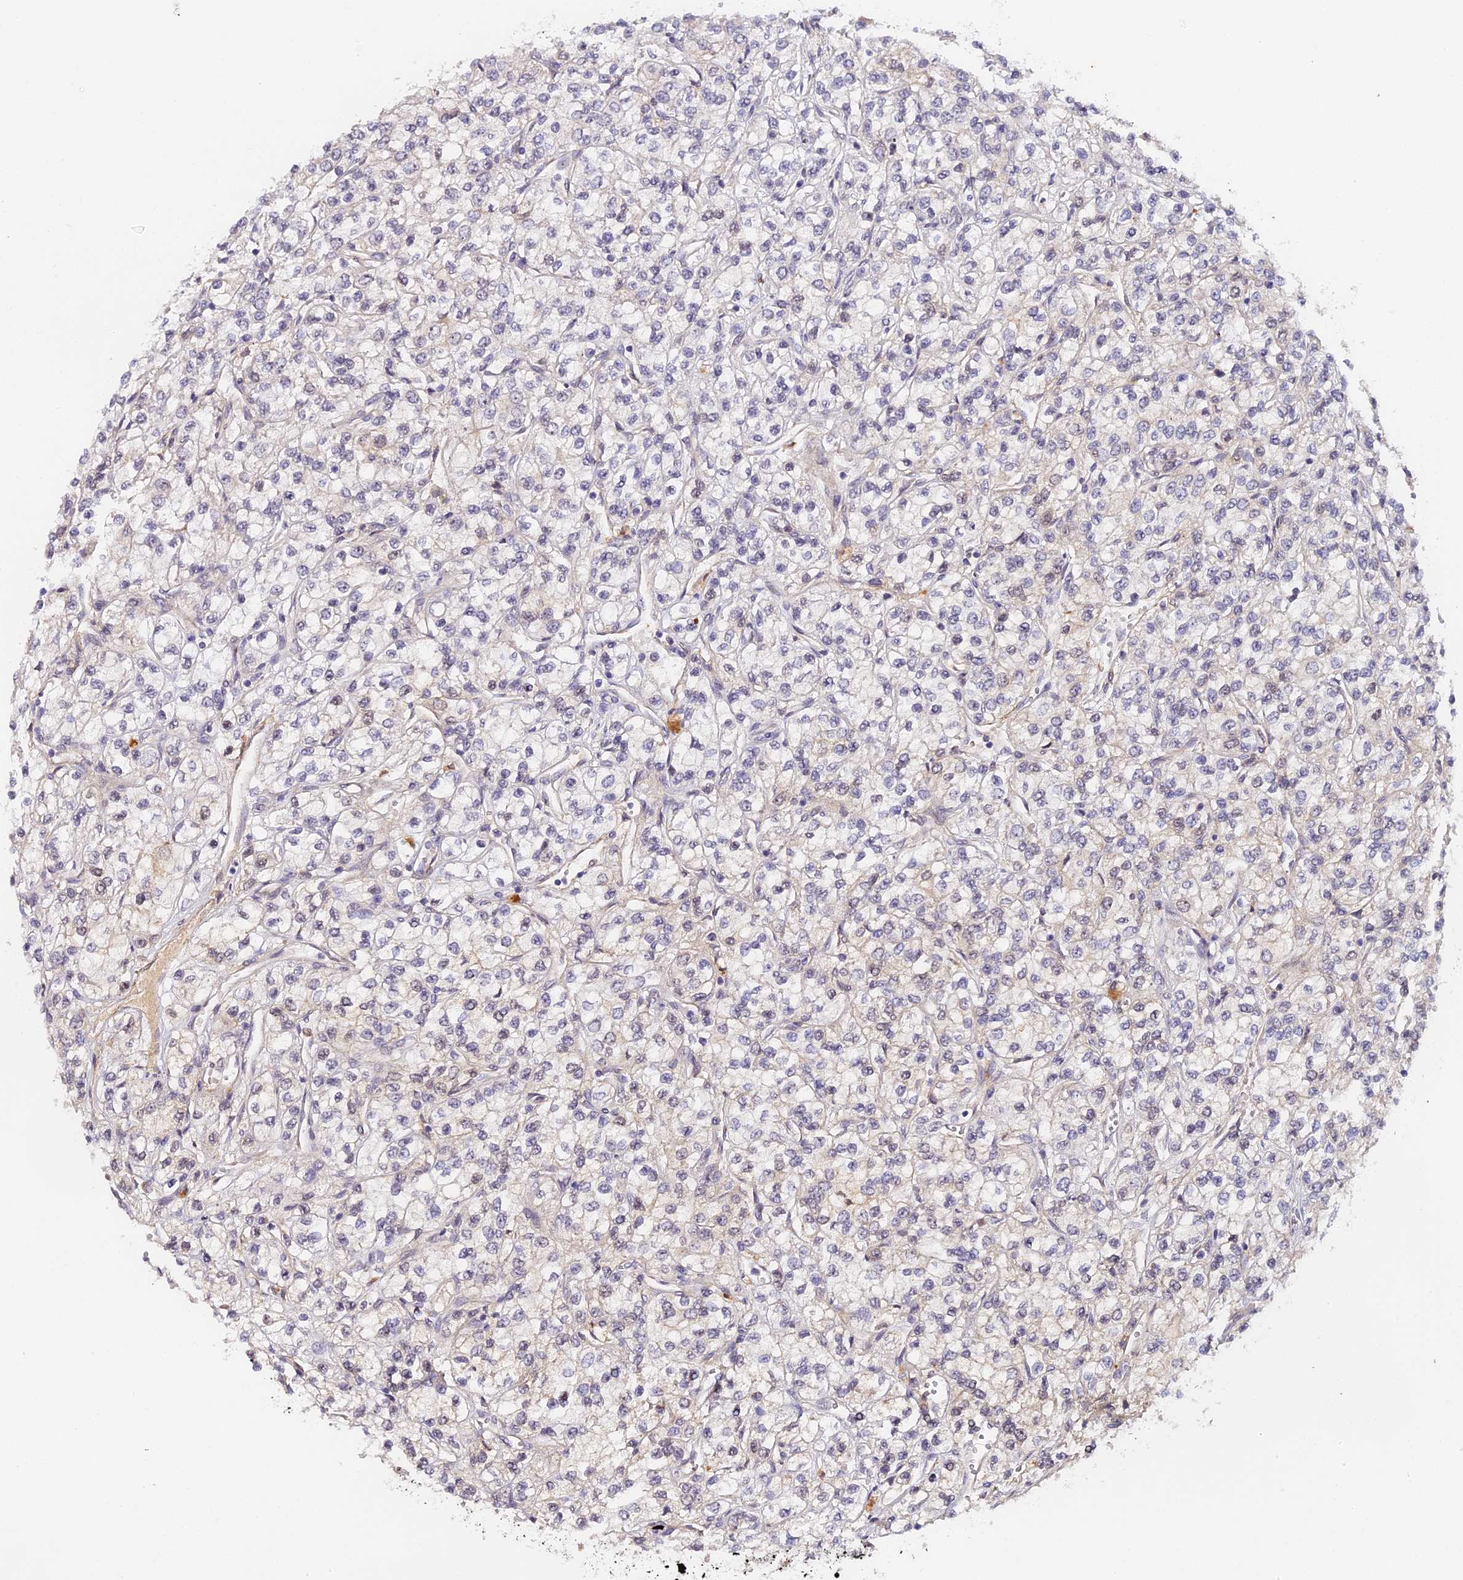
{"staining": {"intensity": "negative", "quantity": "none", "location": "none"}, "tissue": "renal cancer", "cell_type": "Tumor cells", "image_type": "cancer", "snomed": [{"axis": "morphology", "description": "Adenocarcinoma, NOS"}, {"axis": "topography", "description": "Kidney"}], "caption": "DAB (3,3'-diaminobenzidine) immunohistochemical staining of renal cancer exhibits no significant positivity in tumor cells. Nuclei are stained in blue.", "gene": "IMPACT", "patient": {"sex": "male", "age": 80}}